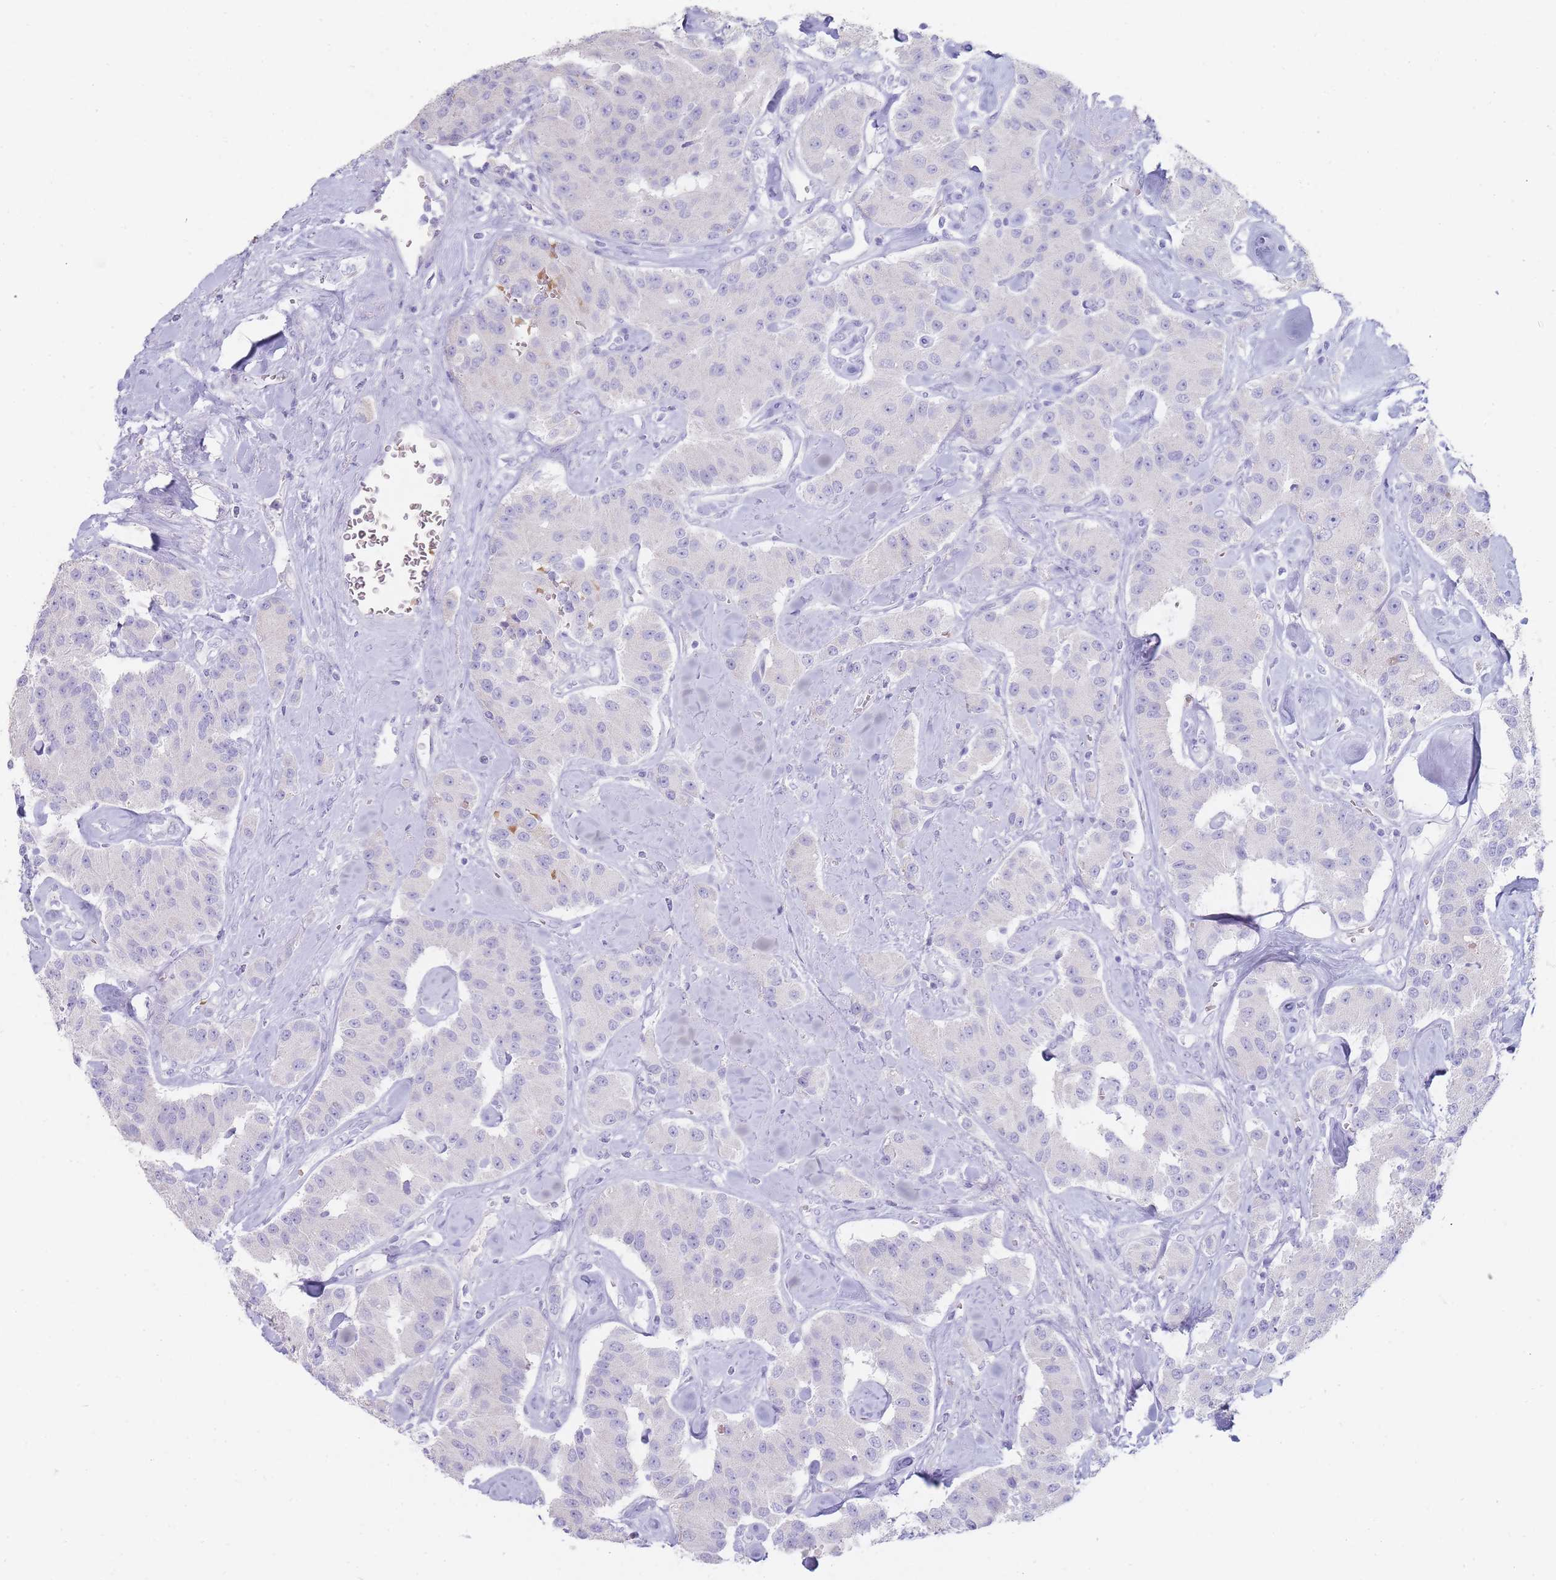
{"staining": {"intensity": "negative", "quantity": "none", "location": "none"}, "tissue": "carcinoid", "cell_type": "Tumor cells", "image_type": "cancer", "snomed": [{"axis": "morphology", "description": "Carcinoid, malignant, NOS"}, {"axis": "topography", "description": "Pancreas"}], "caption": "Malignant carcinoid was stained to show a protein in brown. There is no significant expression in tumor cells.", "gene": "HBG2", "patient": {"sex": "male", "age": 41}}